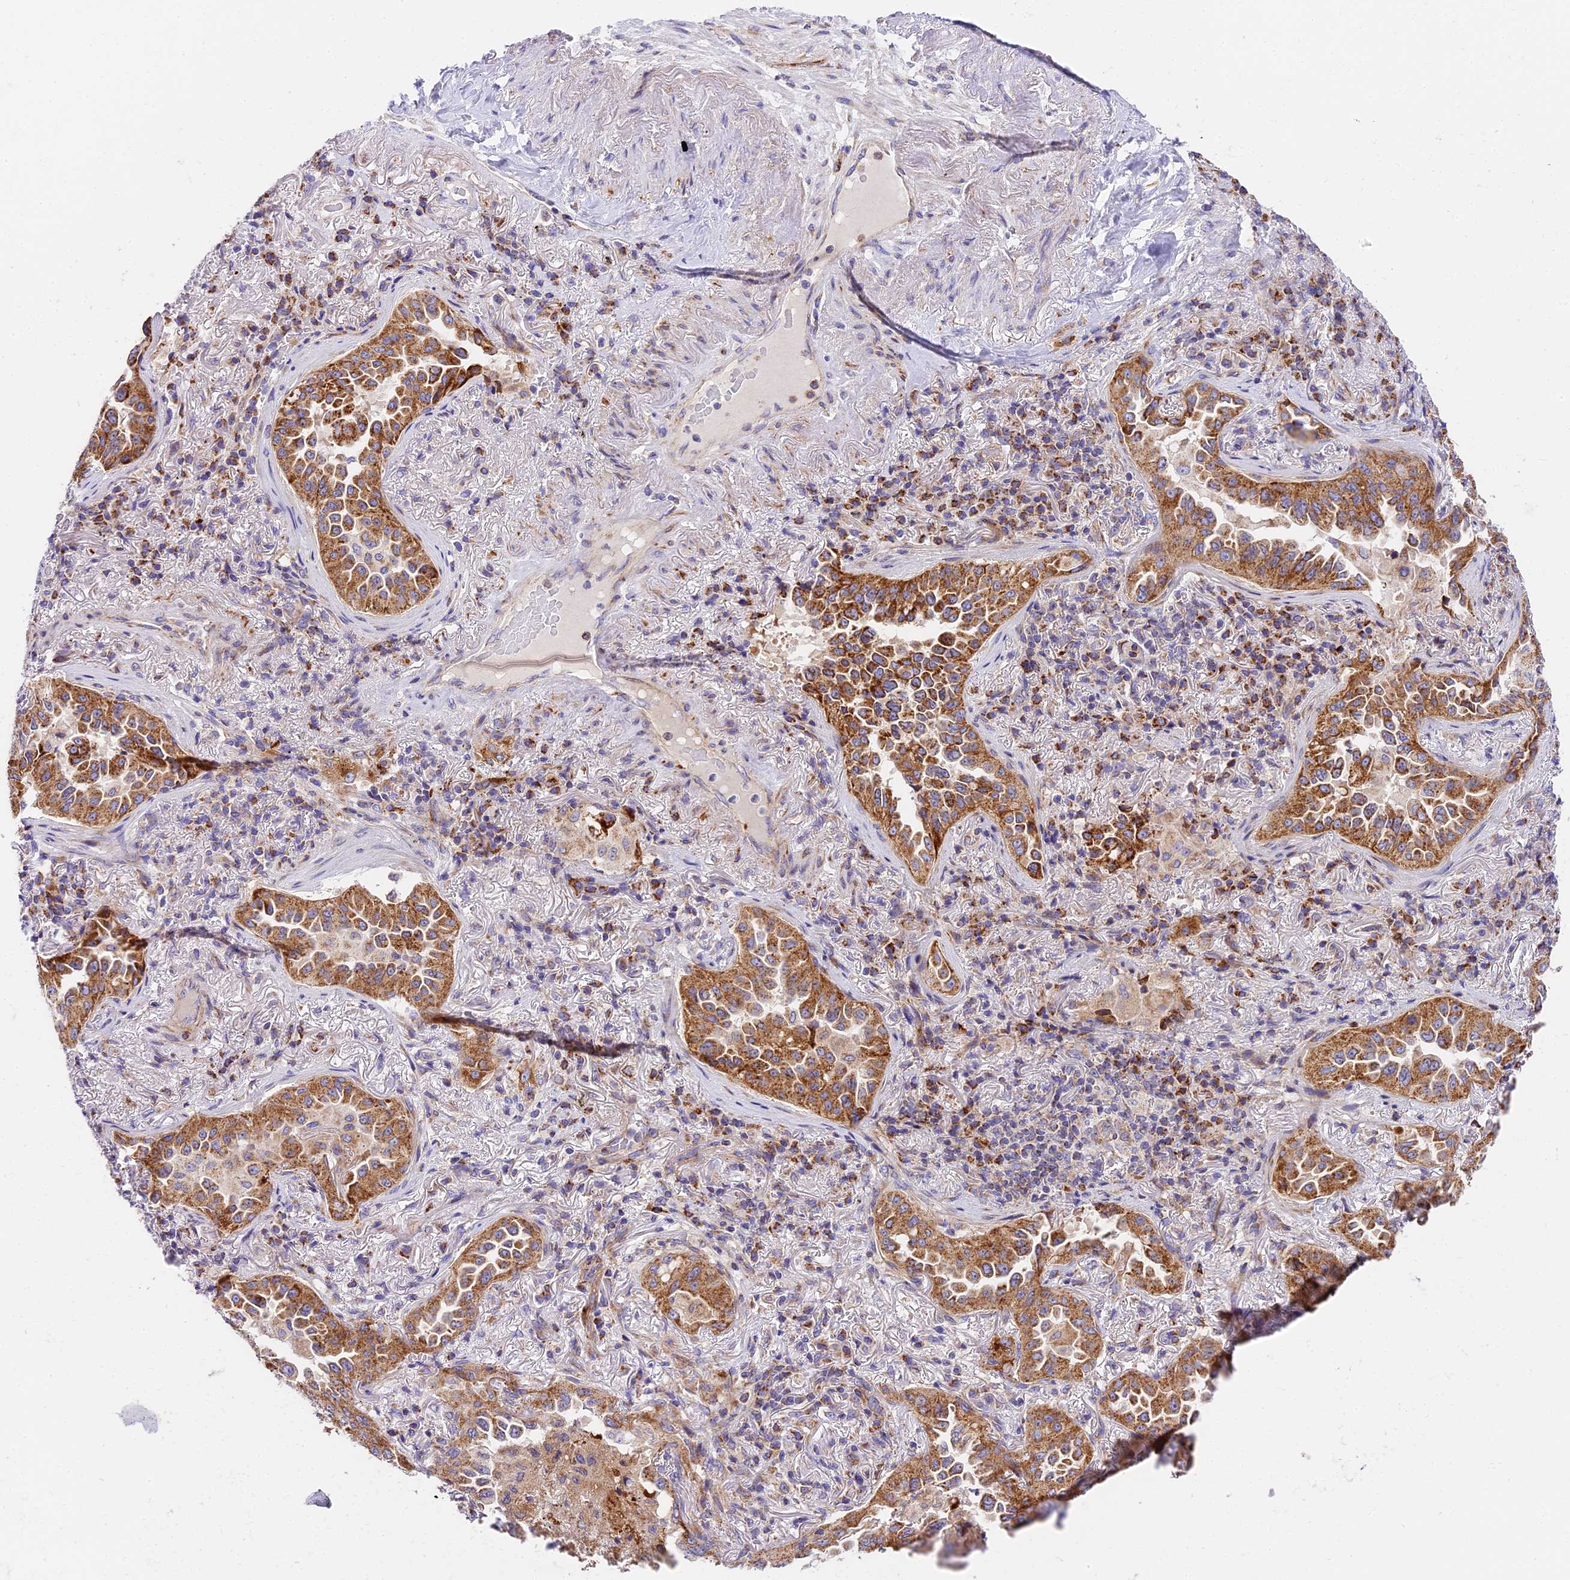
{"staining": {"intensity": "moderate", "quantity": ">75%", "location": "cytoplasmic/membranous"}, "tissue": "lung cancer", "cell_type": "Tumor cells", "image_type": "cancer", "snomed": [{"axis": "morphology", "description": "Adenocarcinoma, NOS"}, {"axis": "topography", "description": "Lung"}], "caption": "A photomicrograph of lung cancer (adenocarcinoma) stained for a protein displays moderate cytoplasmic/membranous brown staining in tumor cells.", "gene": "MRAS", "patient": {"sex": "female", "age": 69}}